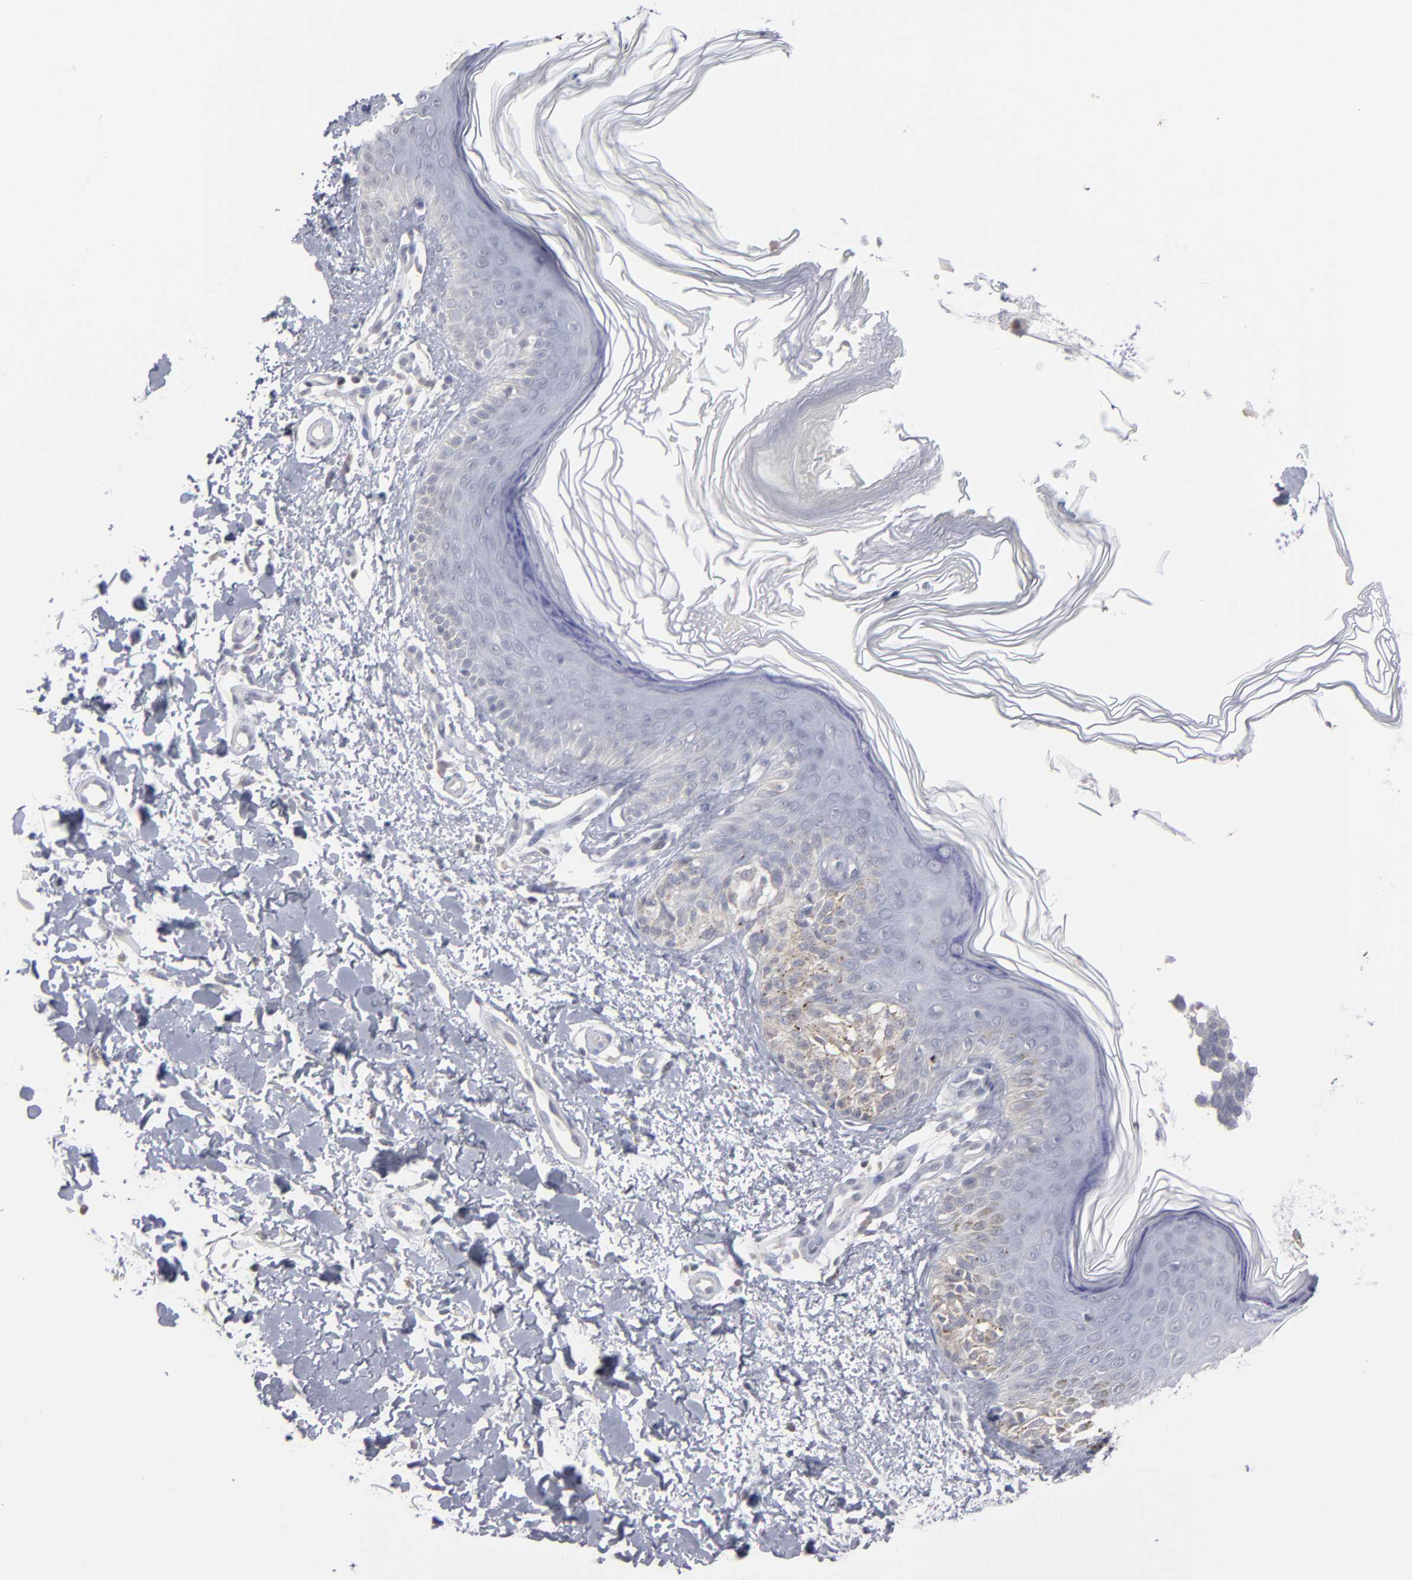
{"staining": {"intensity": "negative", "quantity": "none", "location": "none"}, "tissue": "melanoma", "cell_type": "Tumor cells", "image_type": "cancer", "snomed": [{"axis": "morphology", "description": "Normal tissue, NOS"}, {"axis": "morphology", "description": "Malignant melanoma, NOS"}, {"axis": "topography", "description": "Skin"}], "caption": "Tumor cells are negative for protein expression in human malignant melanoma. (DAB immunohistochemistry with hematoxylin counter stain).", "gene": "RPH3A", "patient": {"sex": "male", "age": 83}}